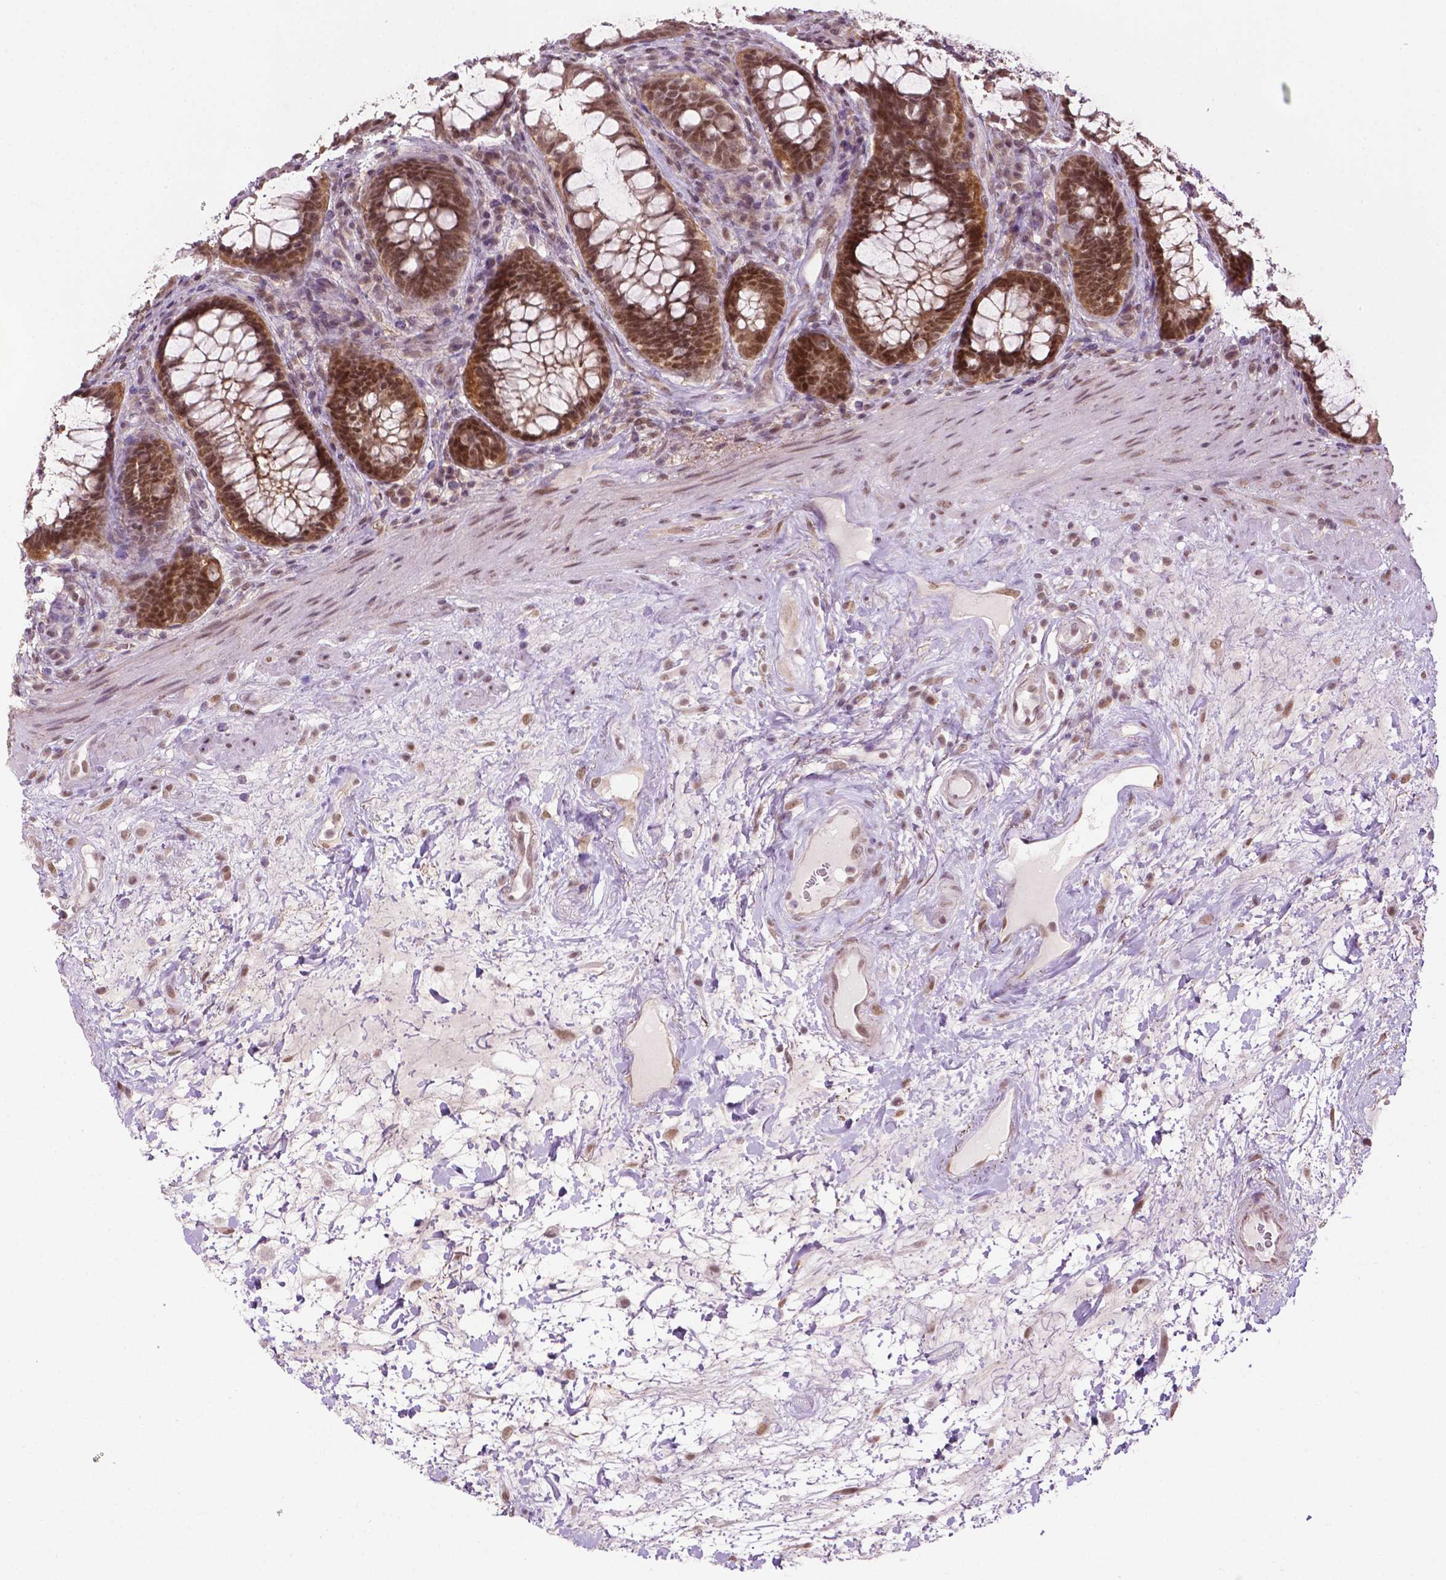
{"staining": {"intensity": "strong", "quantity": ">75%", "location": "nuclear"}, "tissue": "rectum", "cell_type": "Glandular cells", "image_type": "normal", "snomed": [{"axis": "morphology", "description": "Normal tissue, NOS"}, {"axis": "topography", "description": "Rectum"}], "caption": "About >75% of glandular cells in unremarkable human rectum exhibit strong nuclear protein positivity as visualized by brown immunohistochemical staining.", "gene": "UBQLN4", "patient": {"sex": "male", "age": 72}}